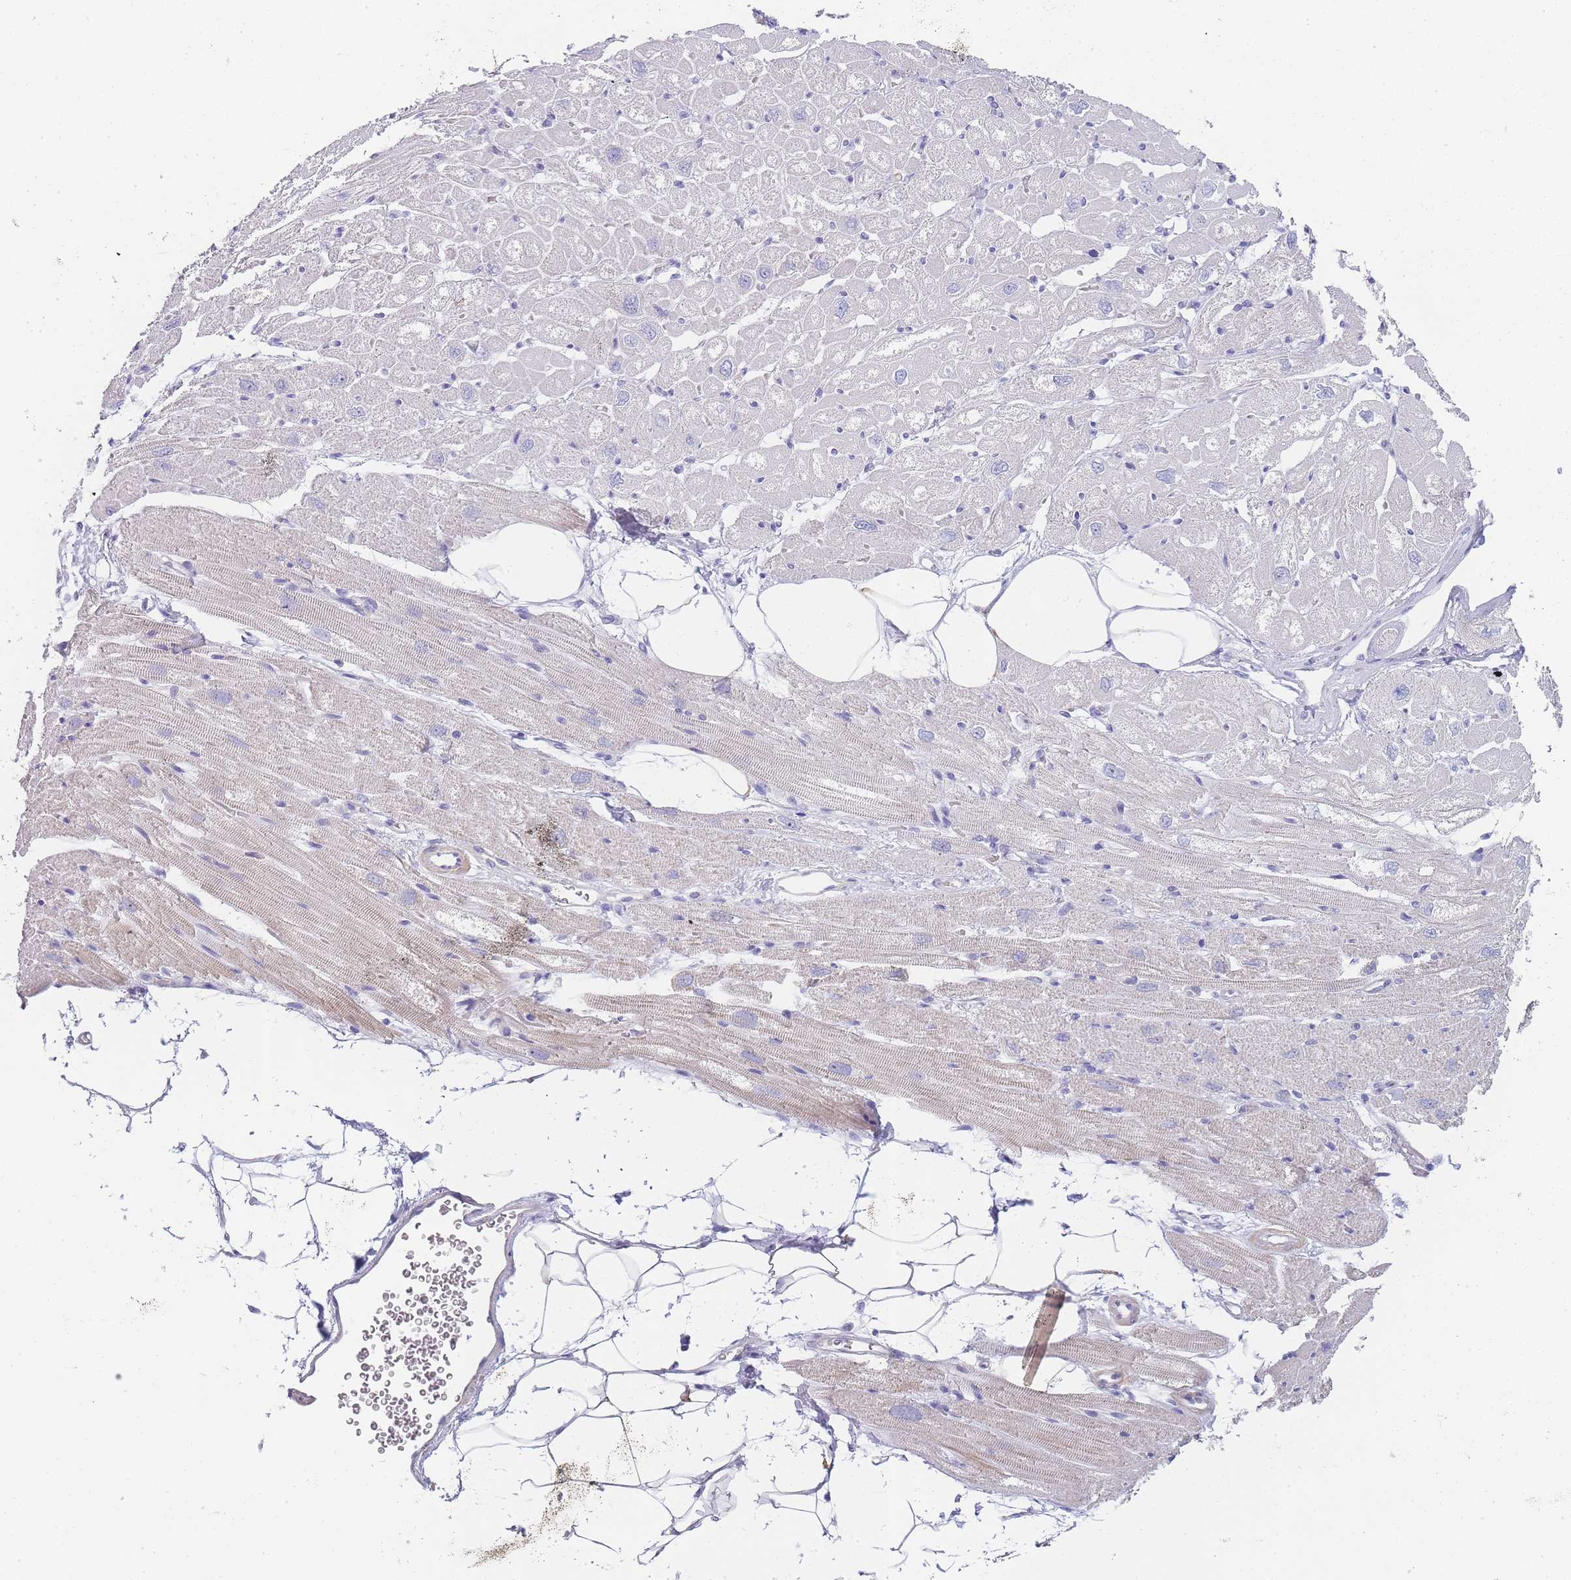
{"staining": {"intensity": "negative", "quantity": "none", "location": "none"}, "tissue": "heart muscle", "cell_type": "Cardiomyocytes", "image_type": "normal", "snomed": [{"axis": "morphology", "description": "Normal tissue, NOS"}, {"axis": "topography", "description": "Heart"}], "caption": "Immunohistochemical staining of benign heart muscle displays no significant staining in cardiomyocytes. Nuclei are stained in blue.", "gene": "NOP14", "patient": {"sex": "male", "age": 50}}